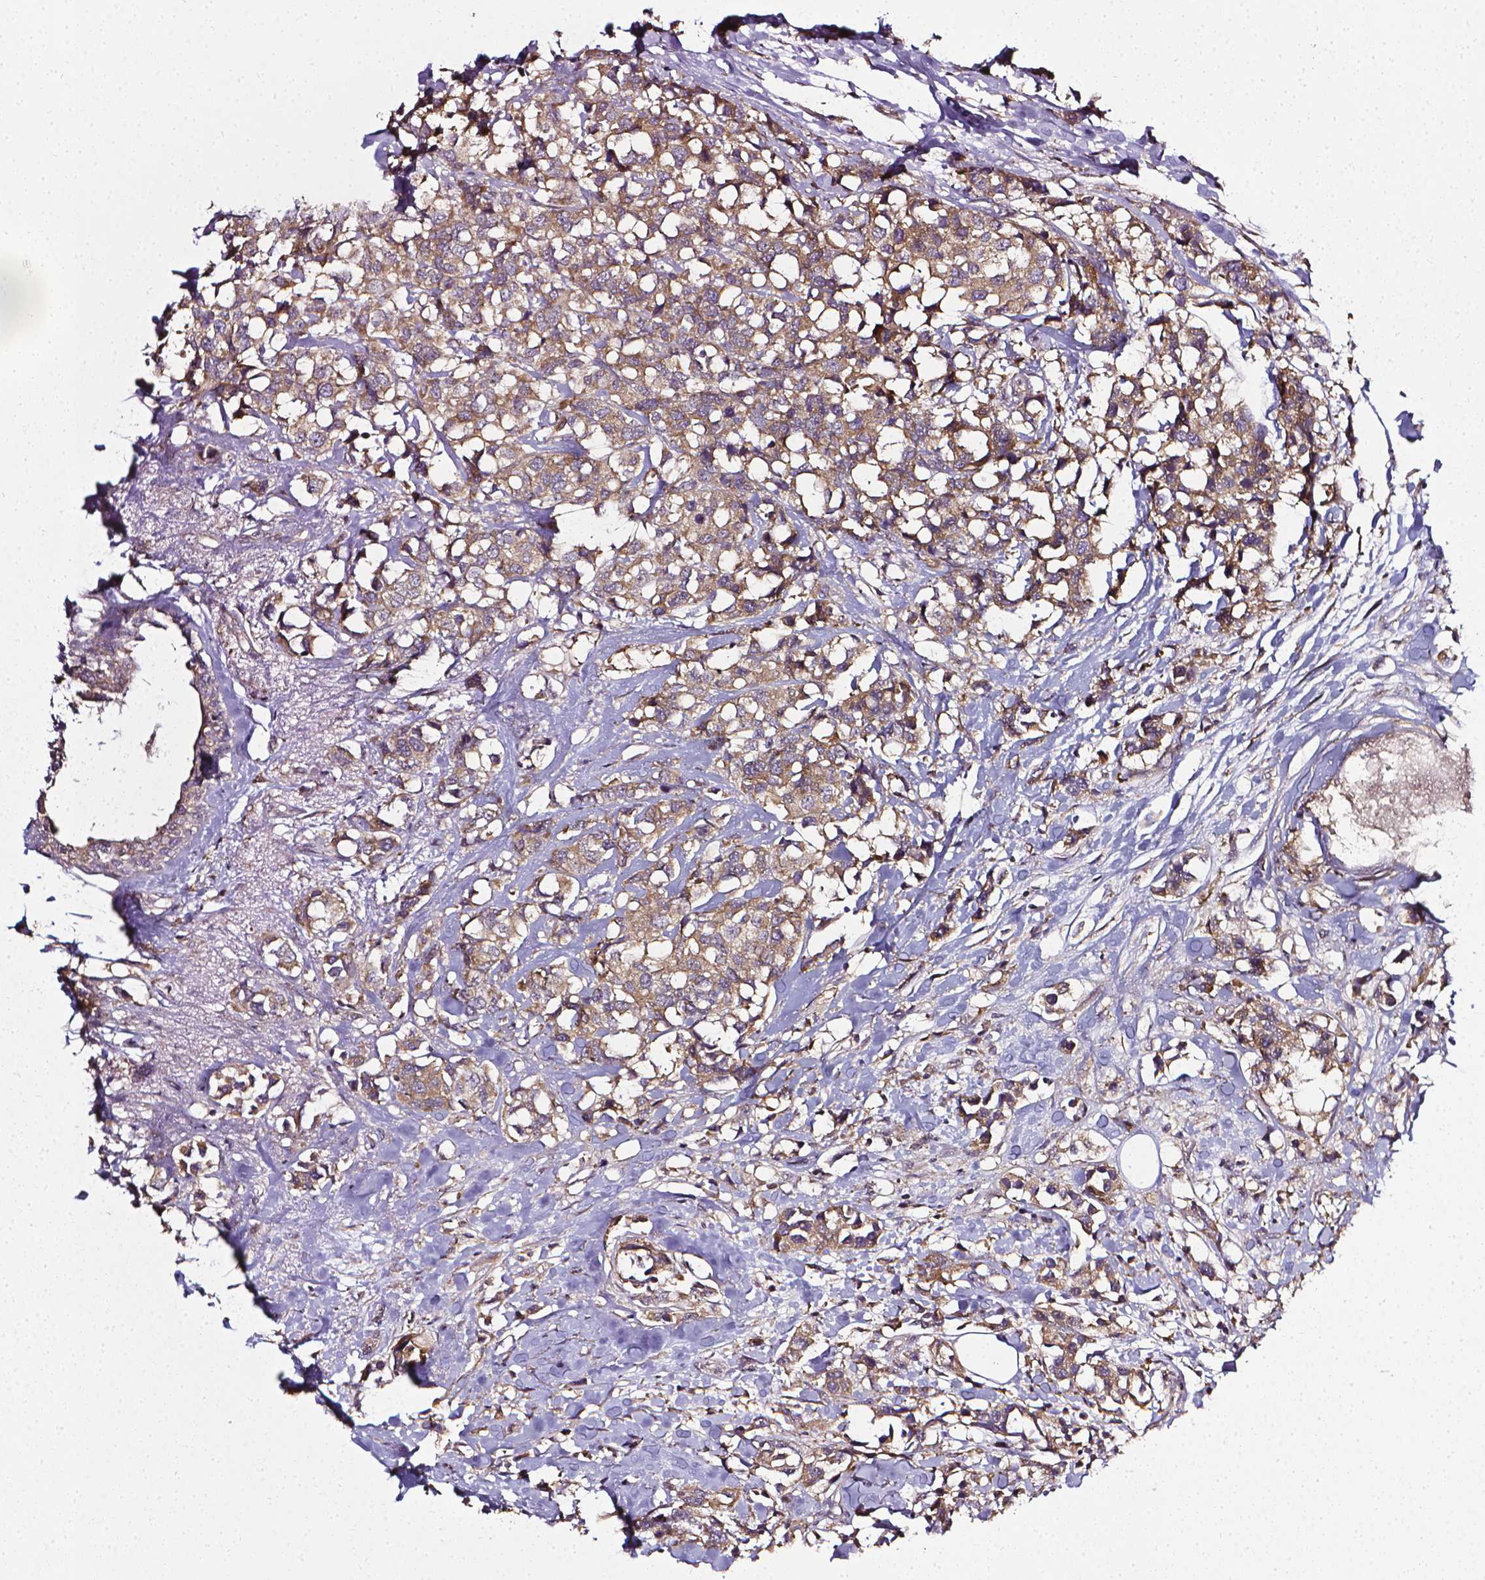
{"staining": {"intensity": "moderate", "quantity": ">75%", "location": "cytoplasmic/membranous"}, "tissue": "breast cancer", "cell_type": "Tumor cells", "image_type": "cancer", "snomed": [{"axis": "morphology", "description": "Lobular carcinoma"}, {"axis": "topography", "description": "Breast"}], "caption": "Protein staining displays moderate cytoplasmic/membranous staining in about >75% of tumor cells in breast cancer.", "gene": "PRAG1", "patient": {"sex": "female", "age": 59}}